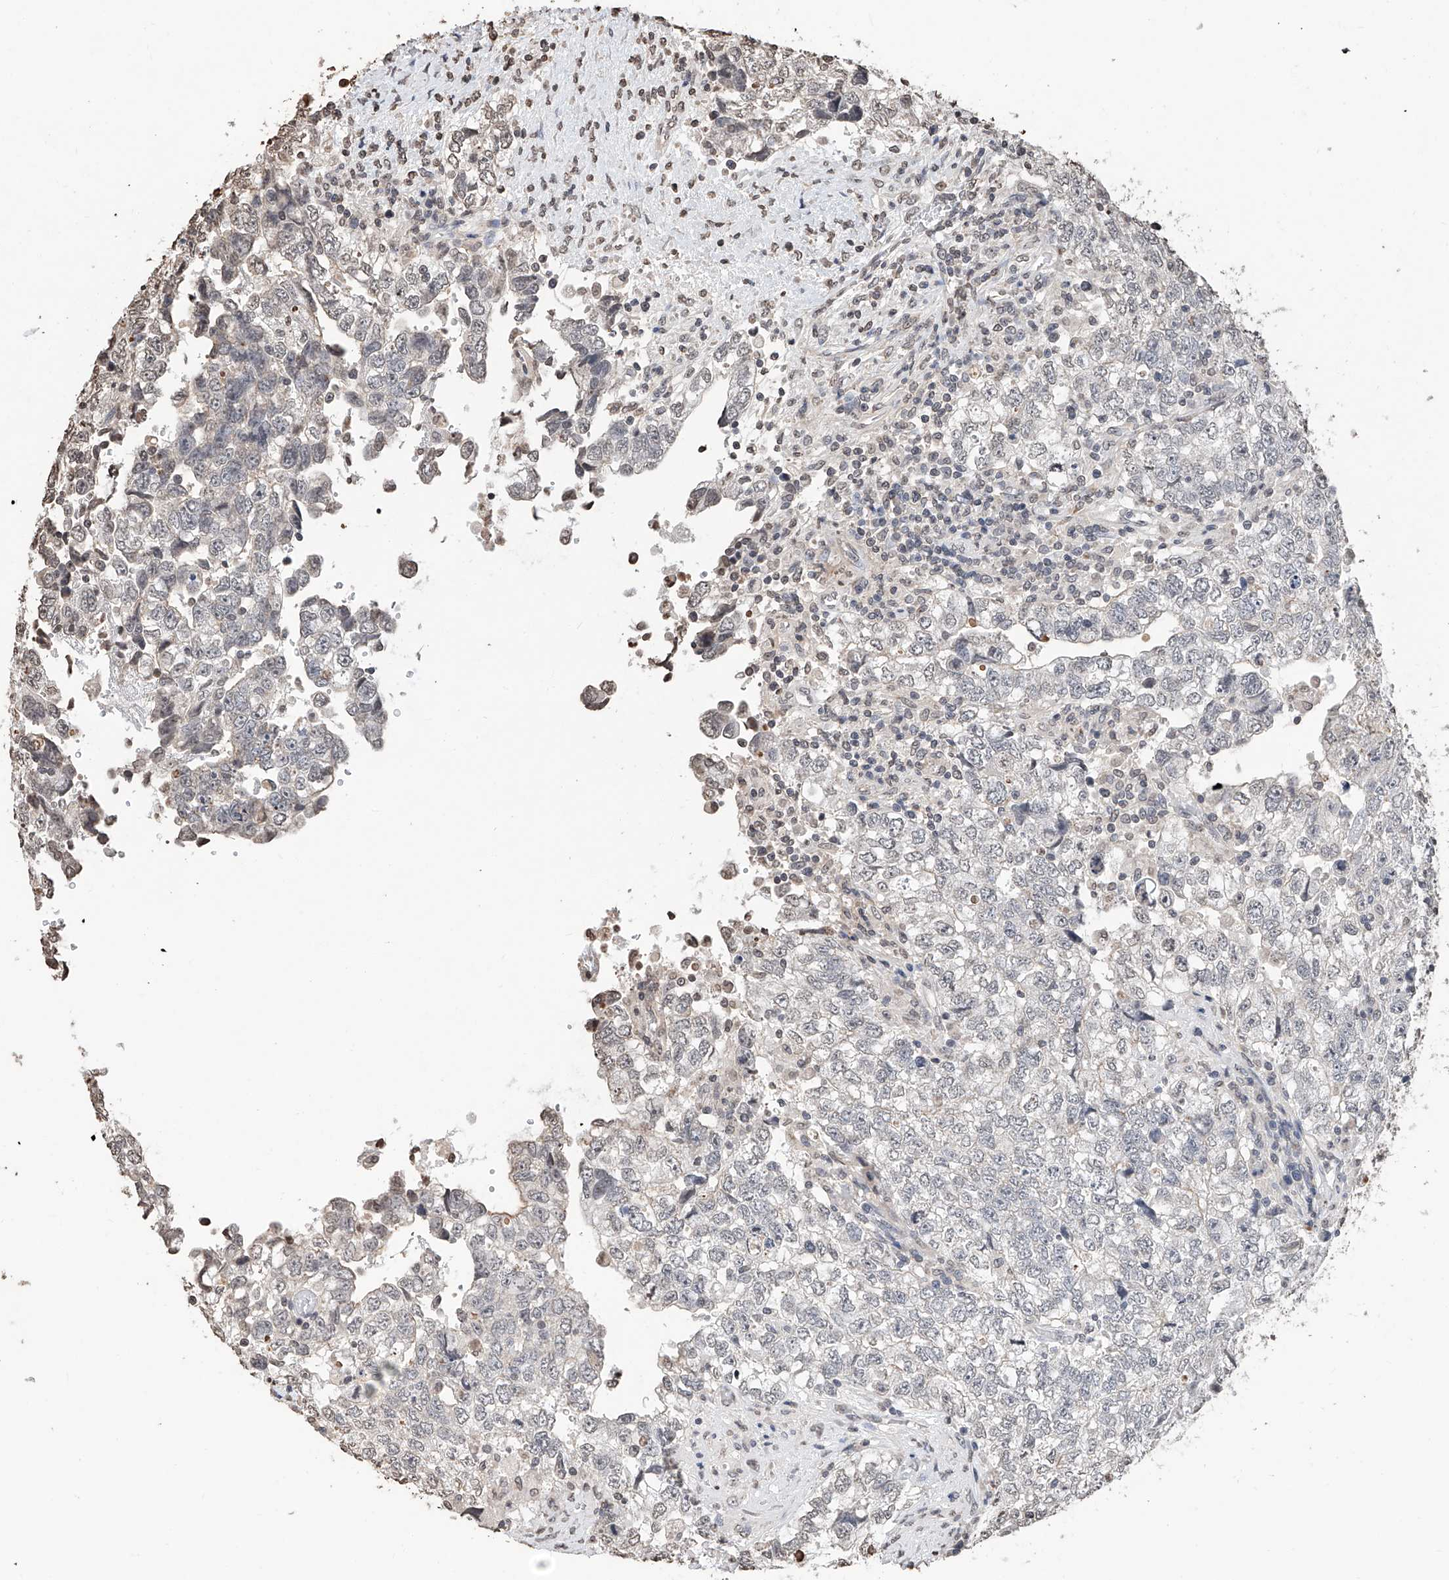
{"staining": {"intensity": "negative", "quantity": "none", "location": "none"}, "tissue": "testis cancer", "cell_type": "Tumor cells", "image_type": "cancer", "snomed": [{"axis": "morphology", "description": "Carcinoma, Embryonal, NOS"}, {"axis": "topography", "description": "Testis"}], "caption": "An immunohistochemistry image of testis cancer (embryonal carcinoma) is shown. There is no staining in tumor cells of testis cancer (embryonal carcinoma).", "gene": "RP9", "patient": {"sex": "male", "age": 37}}